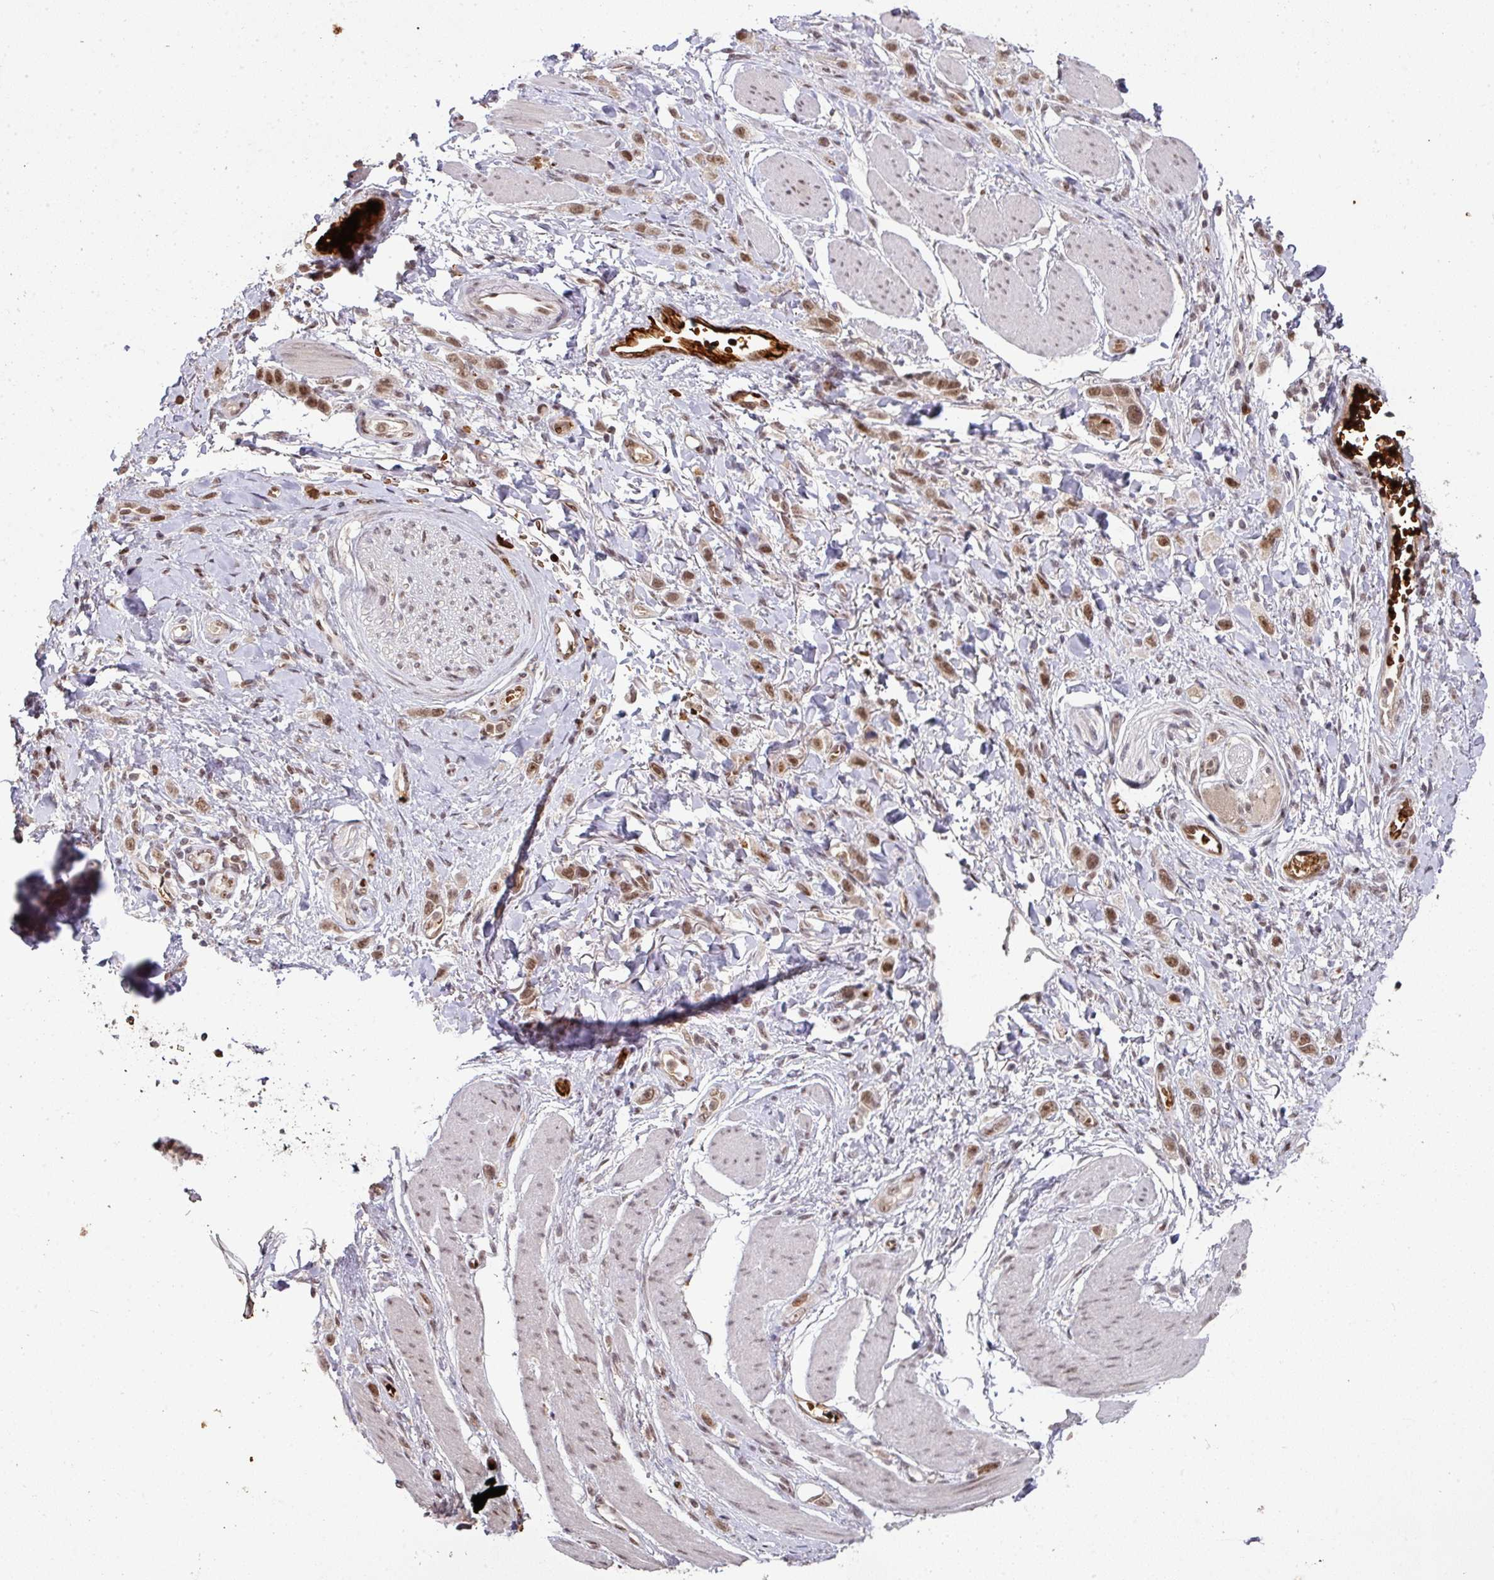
{"staining": {"intensity": "moderate", "quantity": ">75%", "location": "nuclear"}, "tissue": "stomach cancer", "cell_type": "Tumor cells", "image_type": "cancer", "snomed": [{"axis": "morphology", "description": "Adenocarcinoma, NOS"}, {"axis": "topography", "description": "Stomach"}], "caption": "Immunohistochemical staining of human stomach adenocarcinoma shows medium levels of moderate nuclear expression in approximately >75% of tumor cells.", "gene": "NEIL1", "patient": {"sex": "female", "age": 65}}